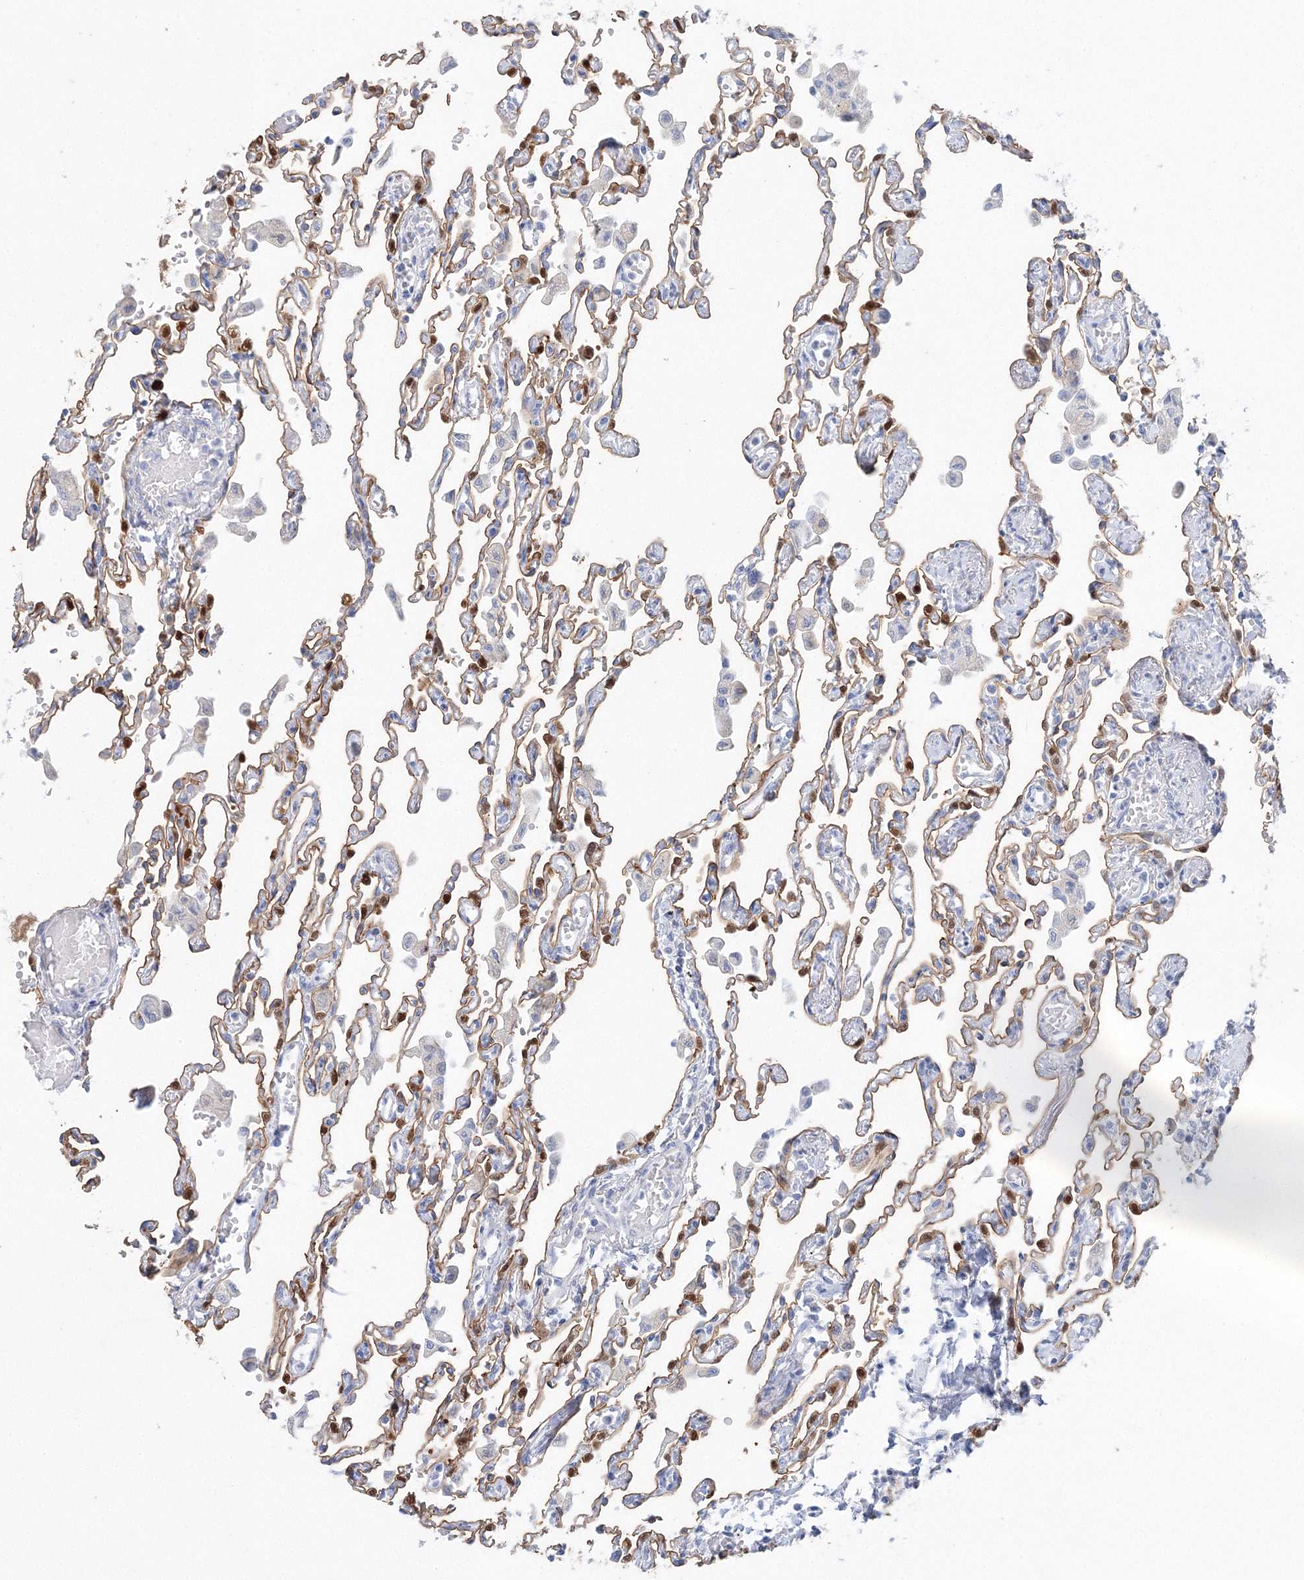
{"staining": {"intensity": "moderate", "quantity": "25%-75%", "location": "cytoplasmic/membranous,nuclear"}, "tissue": "lung", "cell_type": "Alveolar cells", "image_type": "normal", "snomed": [{"axis": "morphology", "description": "Normal tissue, NOS"}, {"axis": "topography", "description": "Bronchus"}, {"axis": "topography", "description": "Lung"}], "caption": "Immunohistochemistry histopathology image of benign human lung stained for a protein (brown), which exhibits medium levels of moderate cytoplasmic/membranous,nuclear expression in approximately 25%-75% of alveolar cells.", "gene": "HMGCS1", "patient": {"sex": "female", "age": 49}}